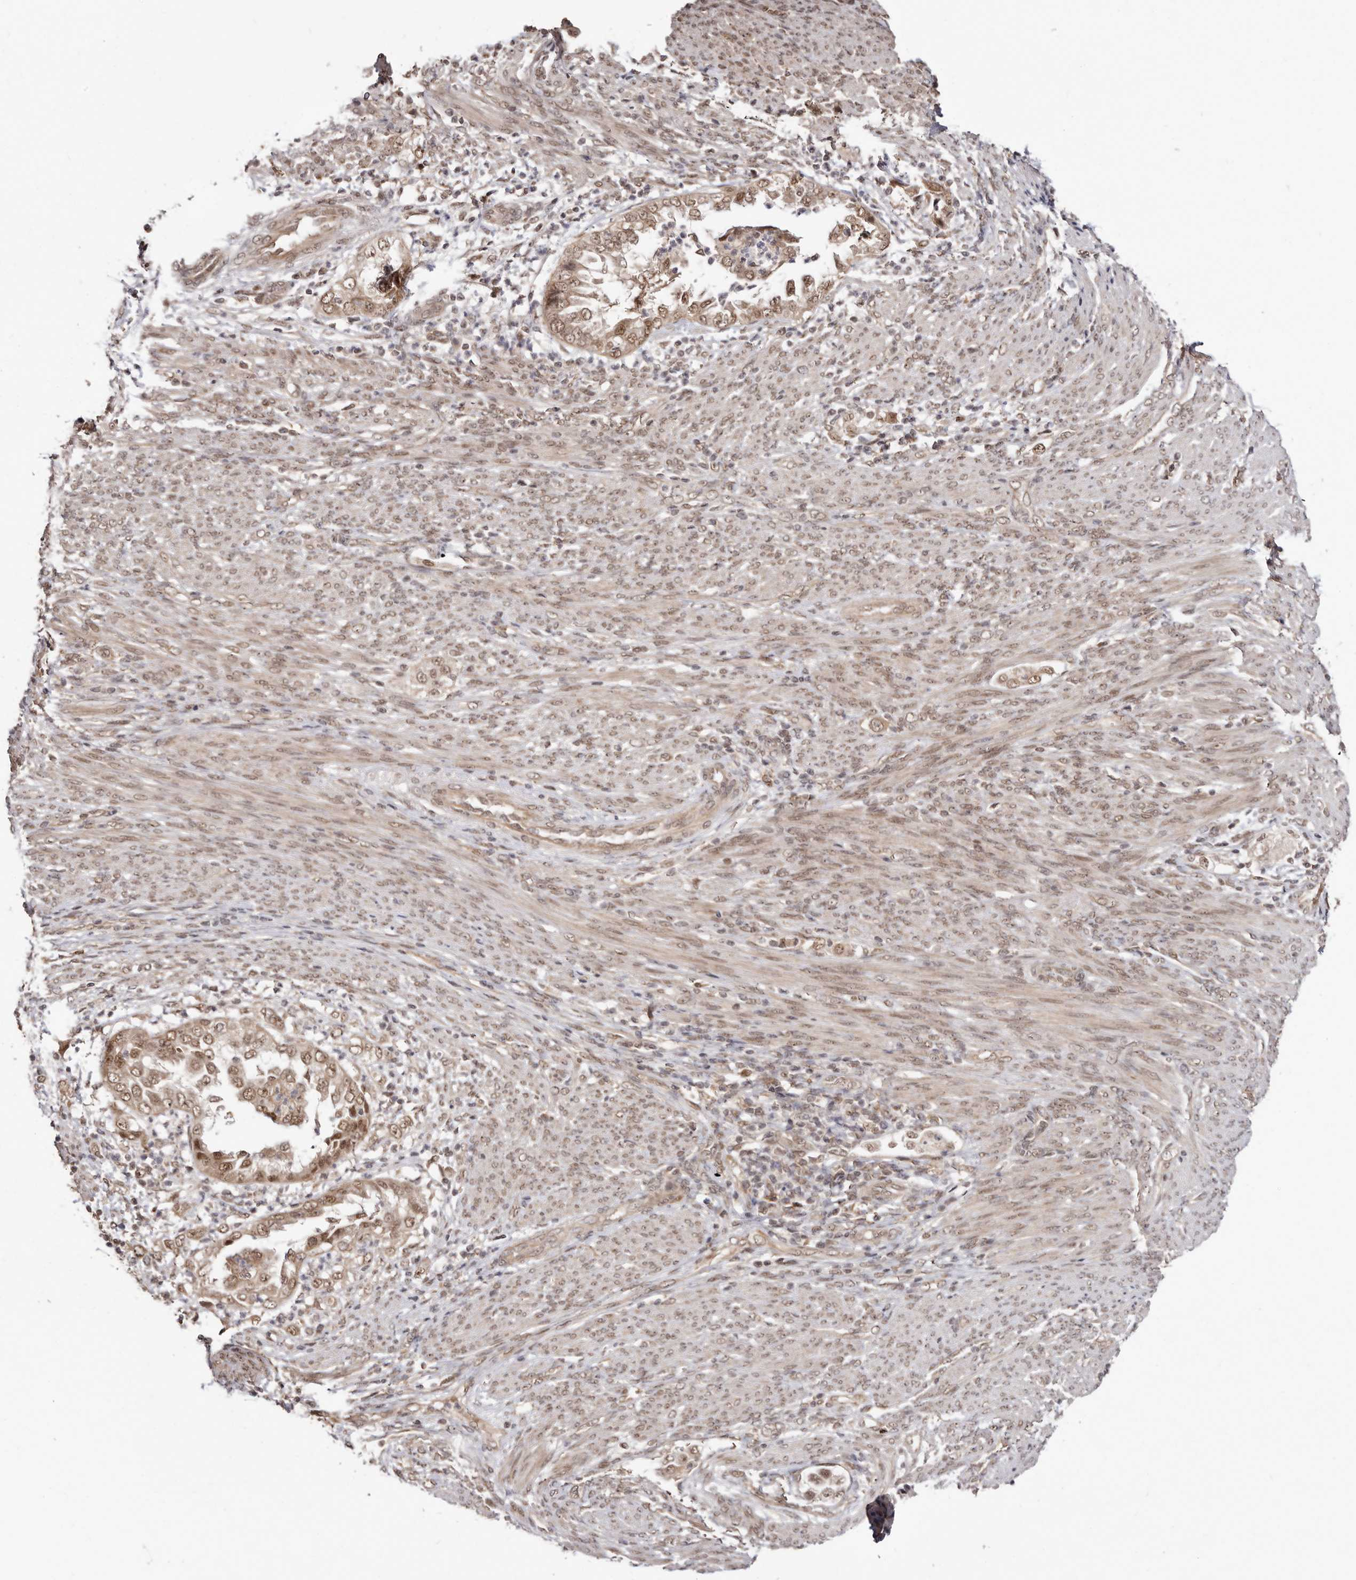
{"staining": {"intensity": "moderate", "quantity": ">75%", "location": "cytoplasmic/membranous,nuclear"}, "tissue": "endometrial cancer", "cell_type": "Tumor cells", "image_type": "cancer", "snomed": [{"axis": "morphology", "description": "Adenocarcinoma, NOS"}, {"axis": "topography", "description": "Endometrium"}], "caption": "This image shows immunohistochemistry (IHC) staining of human endometrial adenocarcinoma, with medium moderate cytoplasmic/membranous and nuclear staining in approximately >75% of tumor cells.", "gene": "MED8", "patient": {"sex": "female", "age": 85}}